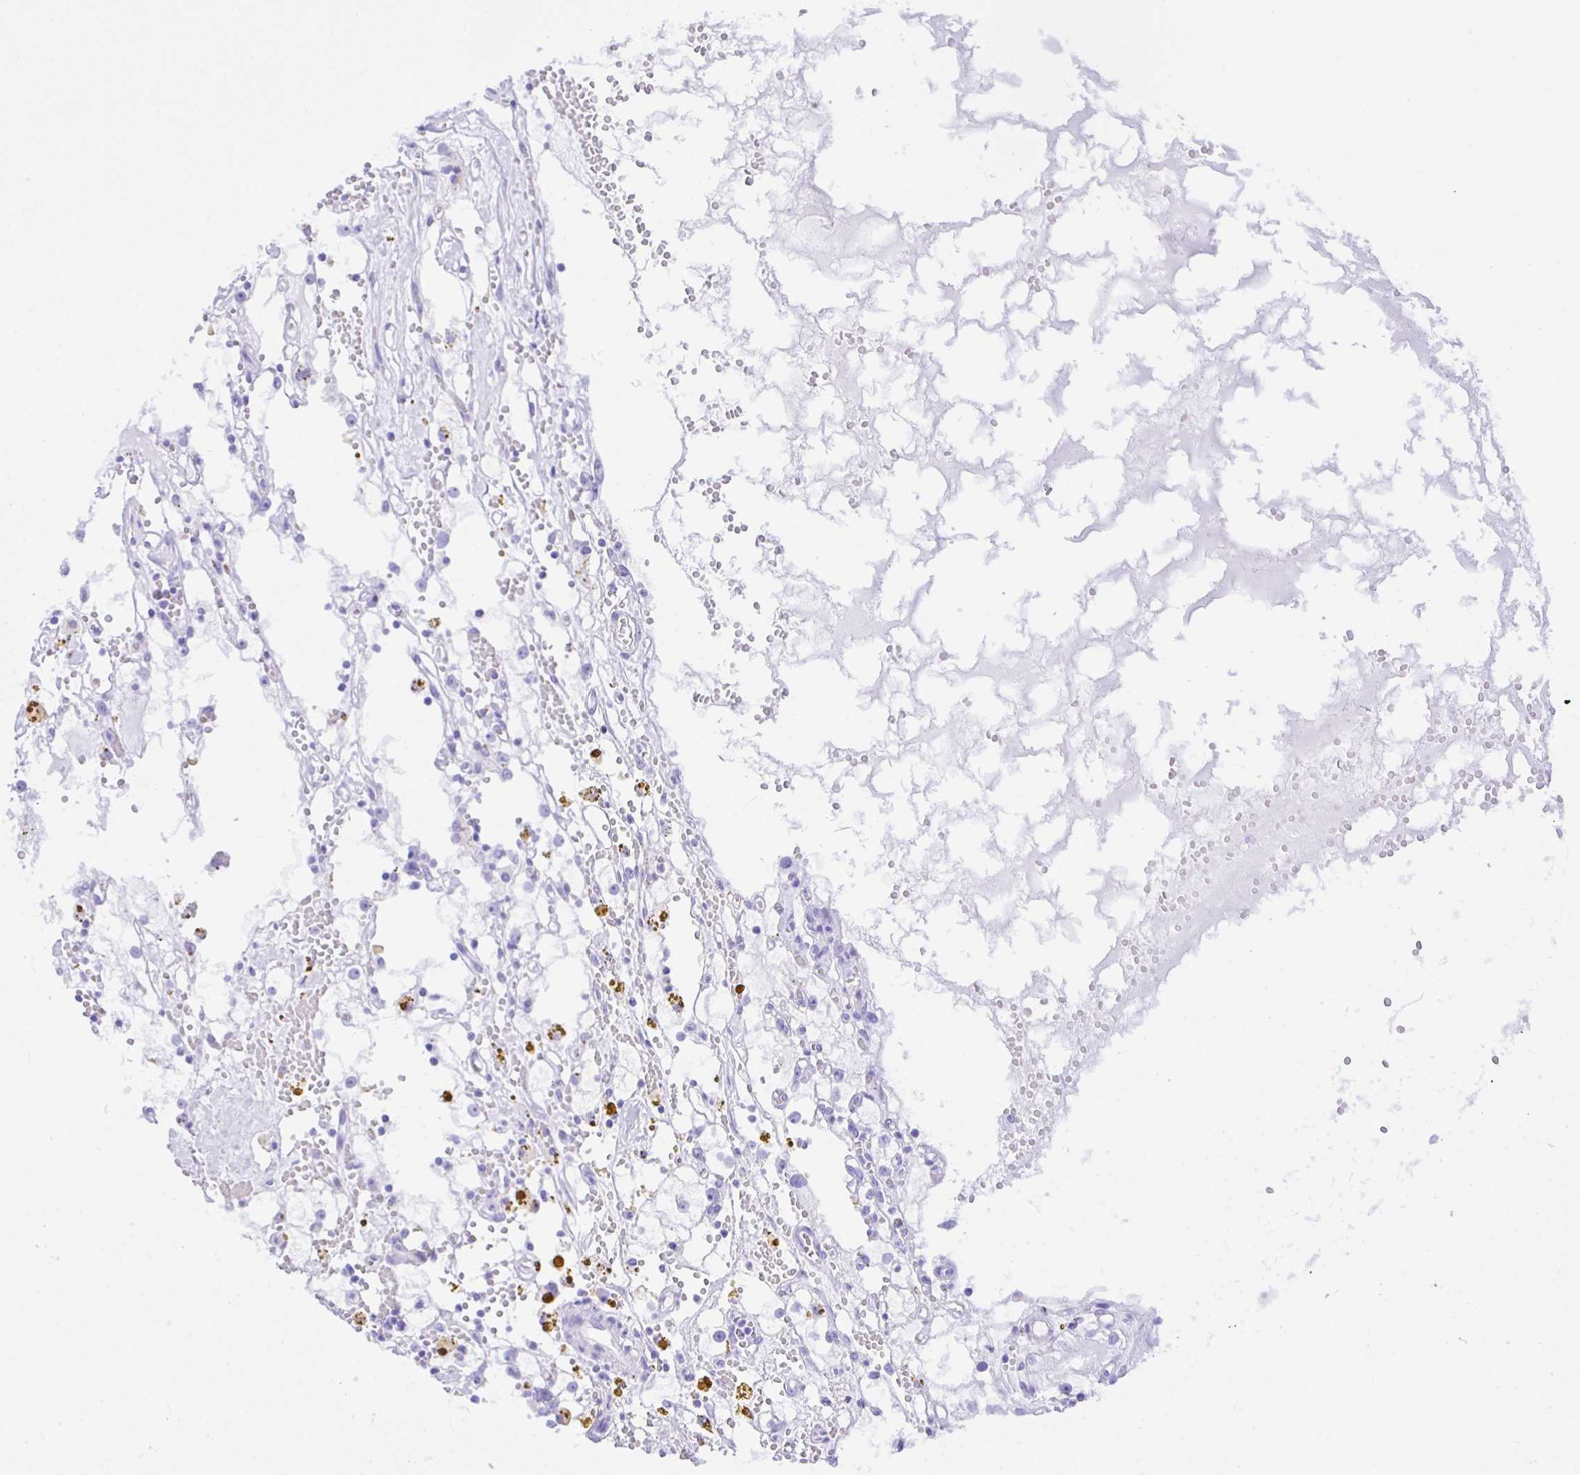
{"staining": {"intensity": "negative", "quantity": "none", "location": "none"}, "tissue": "renal cancer", "cell_type": "Tumor cells", "image_type": "cancer", "snomed": [{"axis": "morphology", "description": "Adenocarcinoma, NOS"}, {"axis": "topography", "description": "Kidney"}], "caption": "Immunohistochemistry (IHC) photomicrograph of neoplastic tissue: human renal cancer stained with DAB (3,3'-diaminobenzidine) displays no significant protein staining in tumor cells. (Stains: DAB immunohistochemistry (IHC) with hematoxylin counter stain, Microscopy: brightfield microscopy at high magnification).", "gene": "CCDC12", "patient": {"sex": "male", "age": 56}}